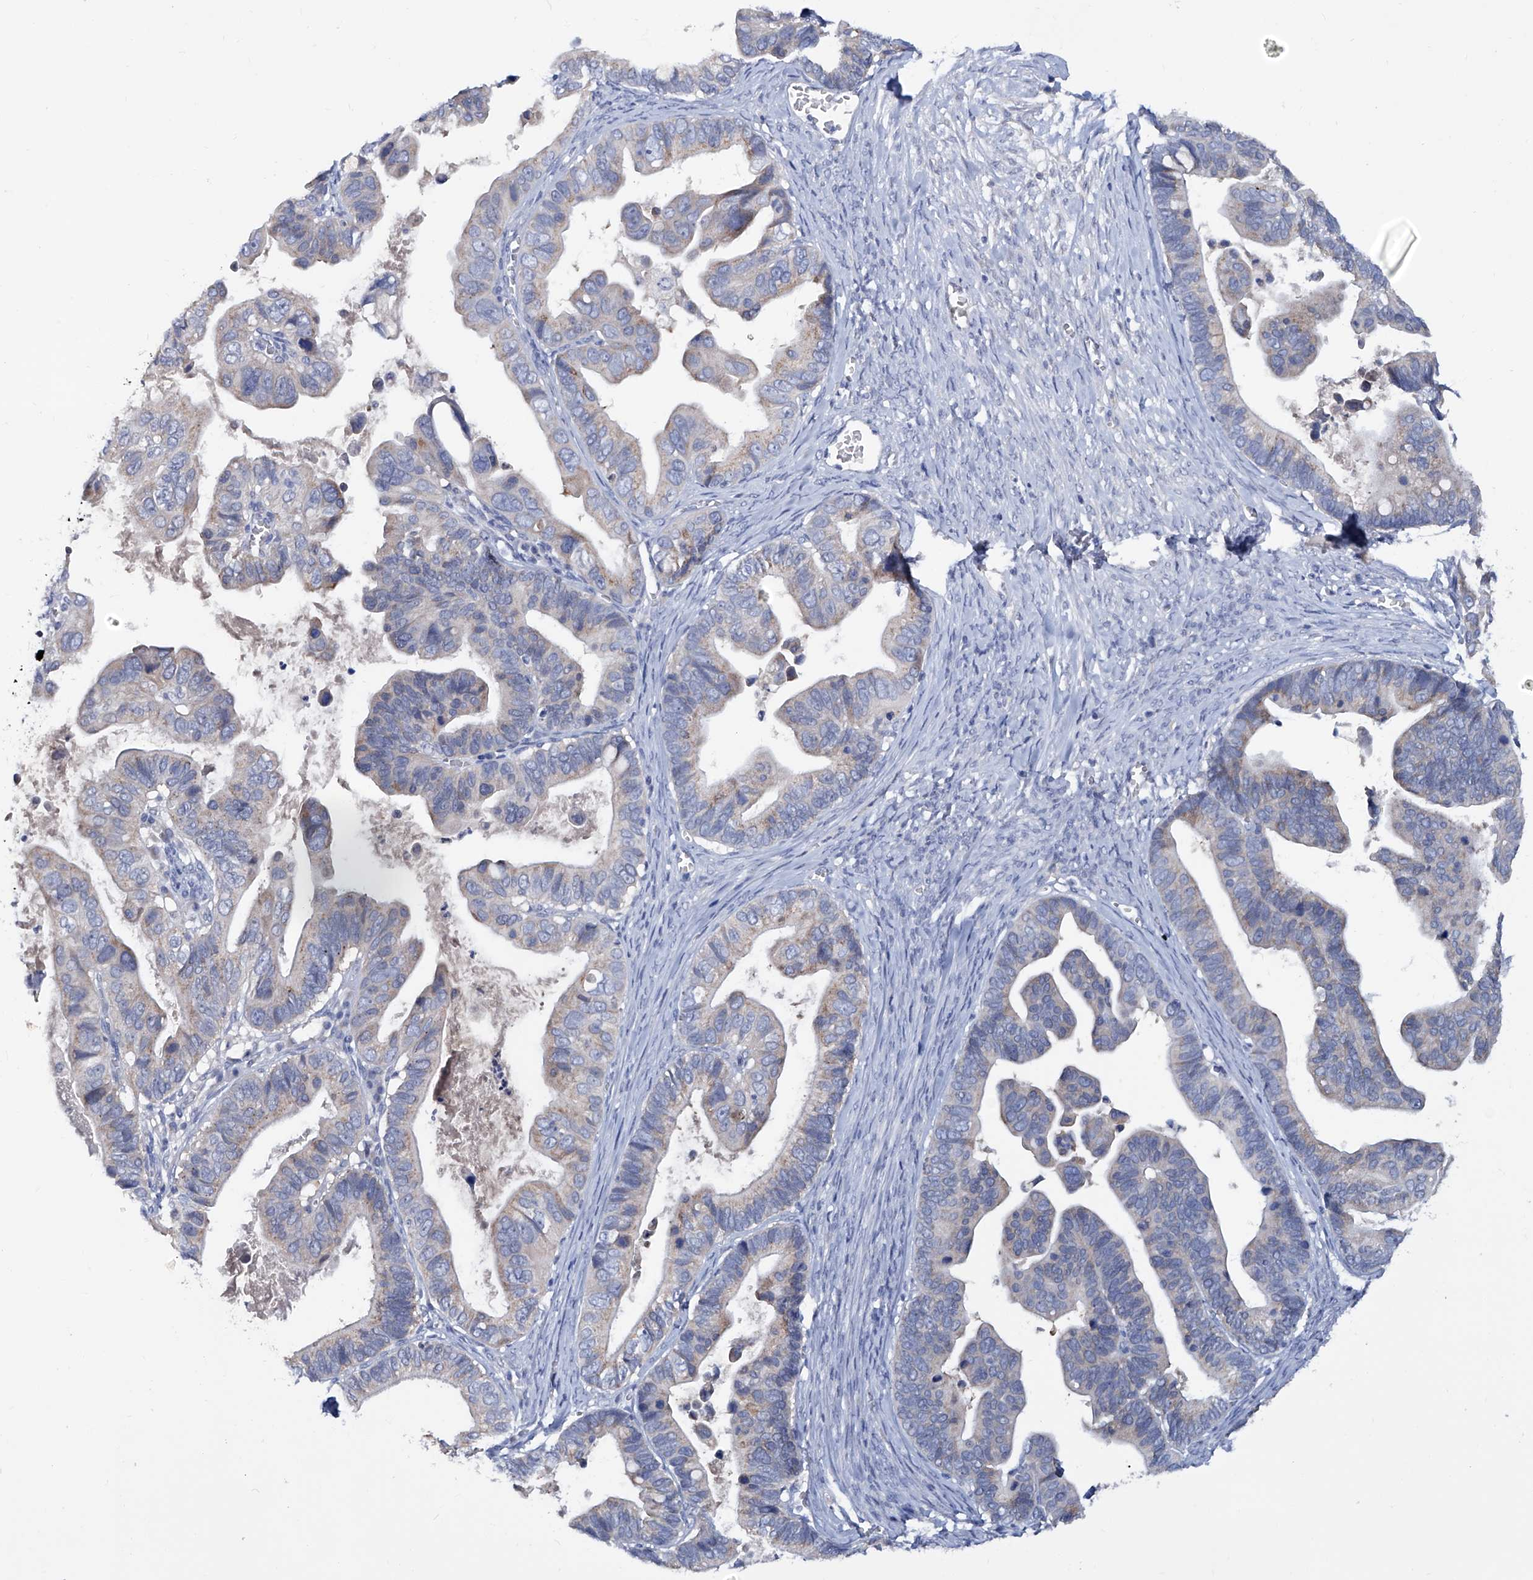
{"staining": {"intensity": "weak", "quantity": "<25%", "location": "cytoplasmic/membranous"}, "tissue": "ovarian cancer", "cell_type": "Tumor cells", "image_type": "cancer", "snomed": [{"axis": "morphology", "description": "Cystadenocarcinoma, serous, NOS"}, {"axis": "topography", "description": "Ovary"}], "caption": "Tumor cells show no significant protein expression in ovarian cancer (serous cystadenocarcinoma).", "gene": "KLHL17", "patient": {"sex": "female", "age": 56}}